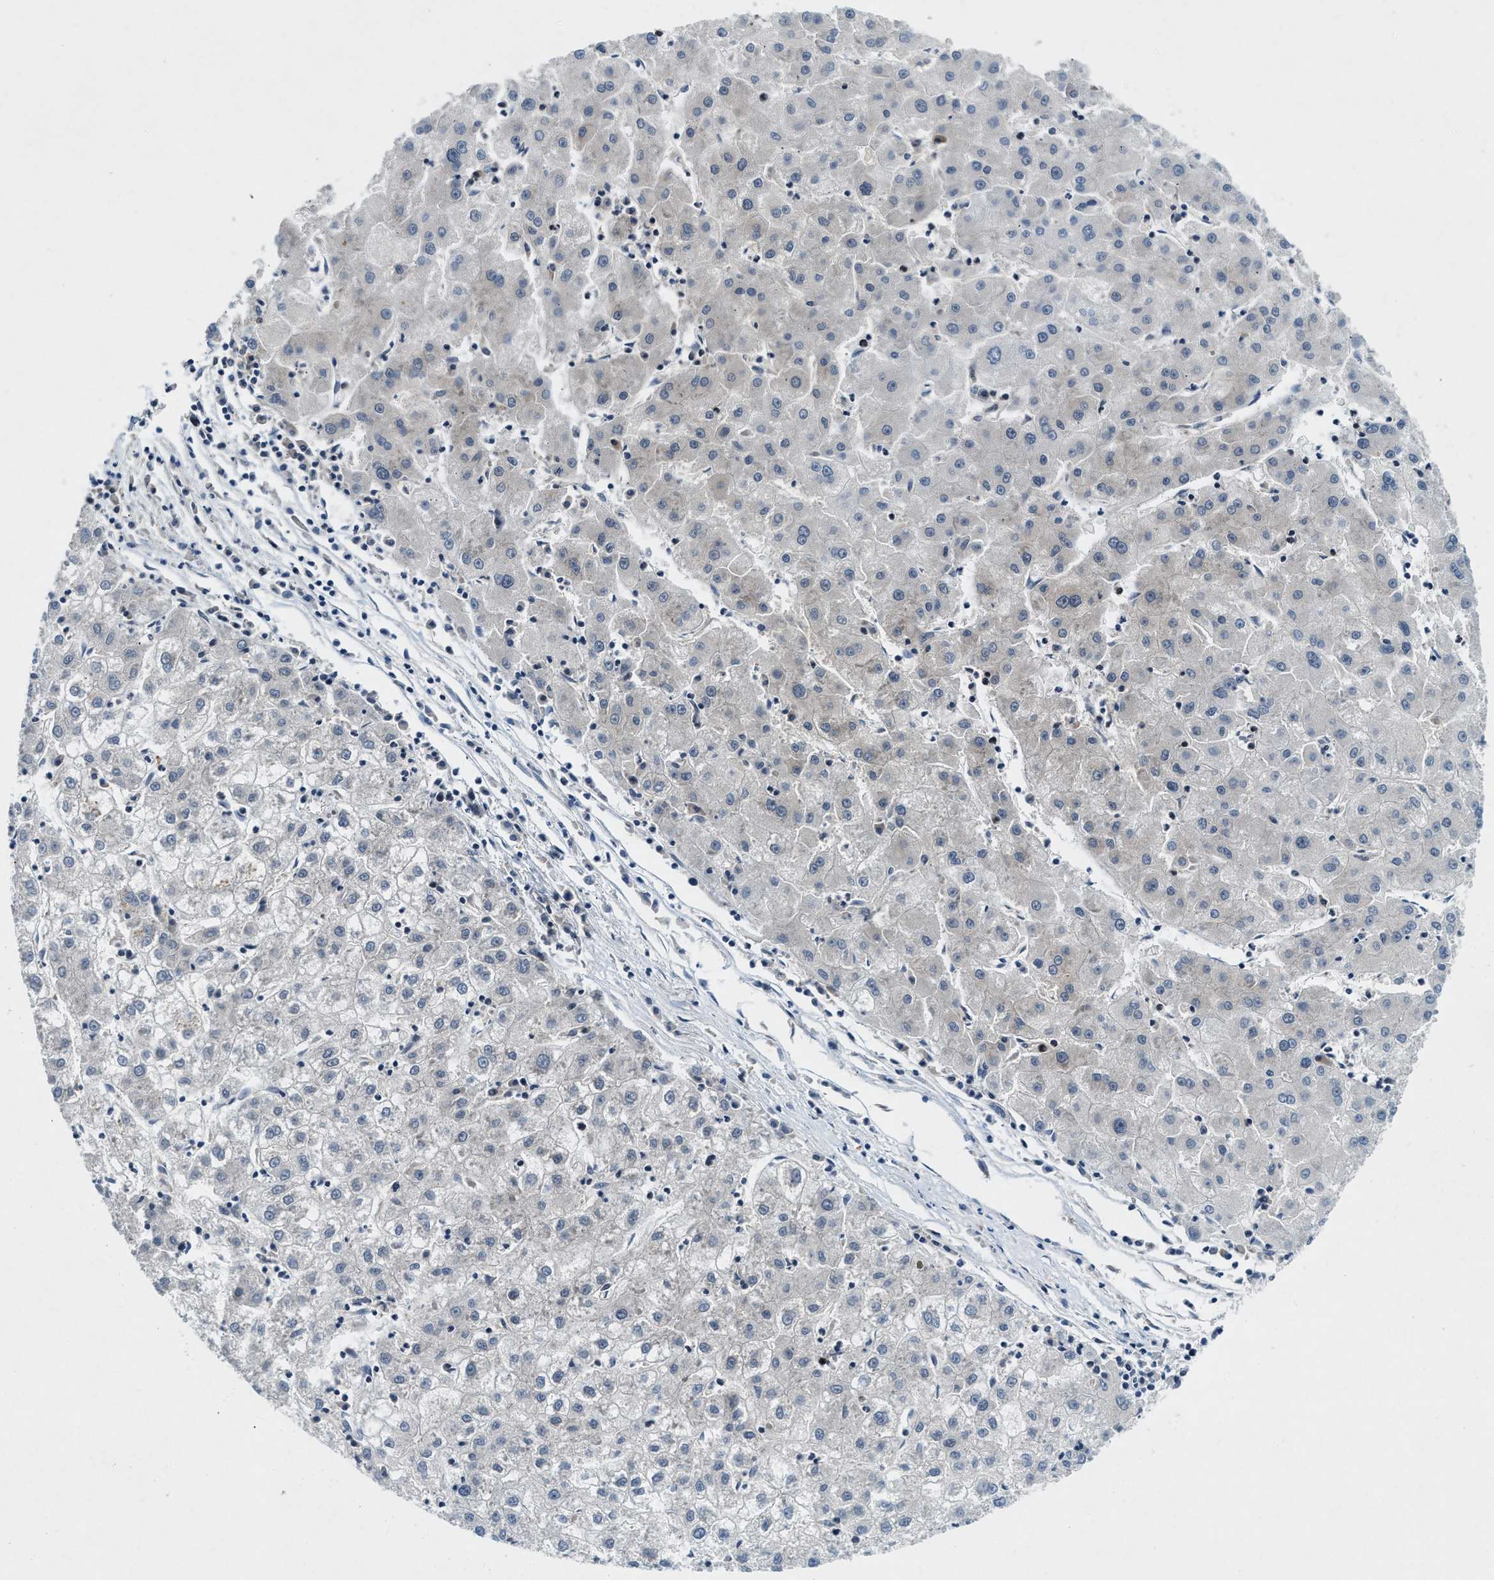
{"staining": {"intensity": "negative", "quantity": "none", "location": "none"}, "tissue": "liver cancer", "cell_type": "Tumor cells", "image_type": "cancer", "snomed": [{"axis": "morphology", "description": "Carcinoma, Hepatocellular, NOS"}, {"axis": "topography", "description": "Liver"}], "caption": "Immunohistochemistry of liver cancer (hepatocellular carcinoma) reveals no expression in tumor cells.", "gene": "NCOA1", "patient": {"sex": "male", "age": 72}}